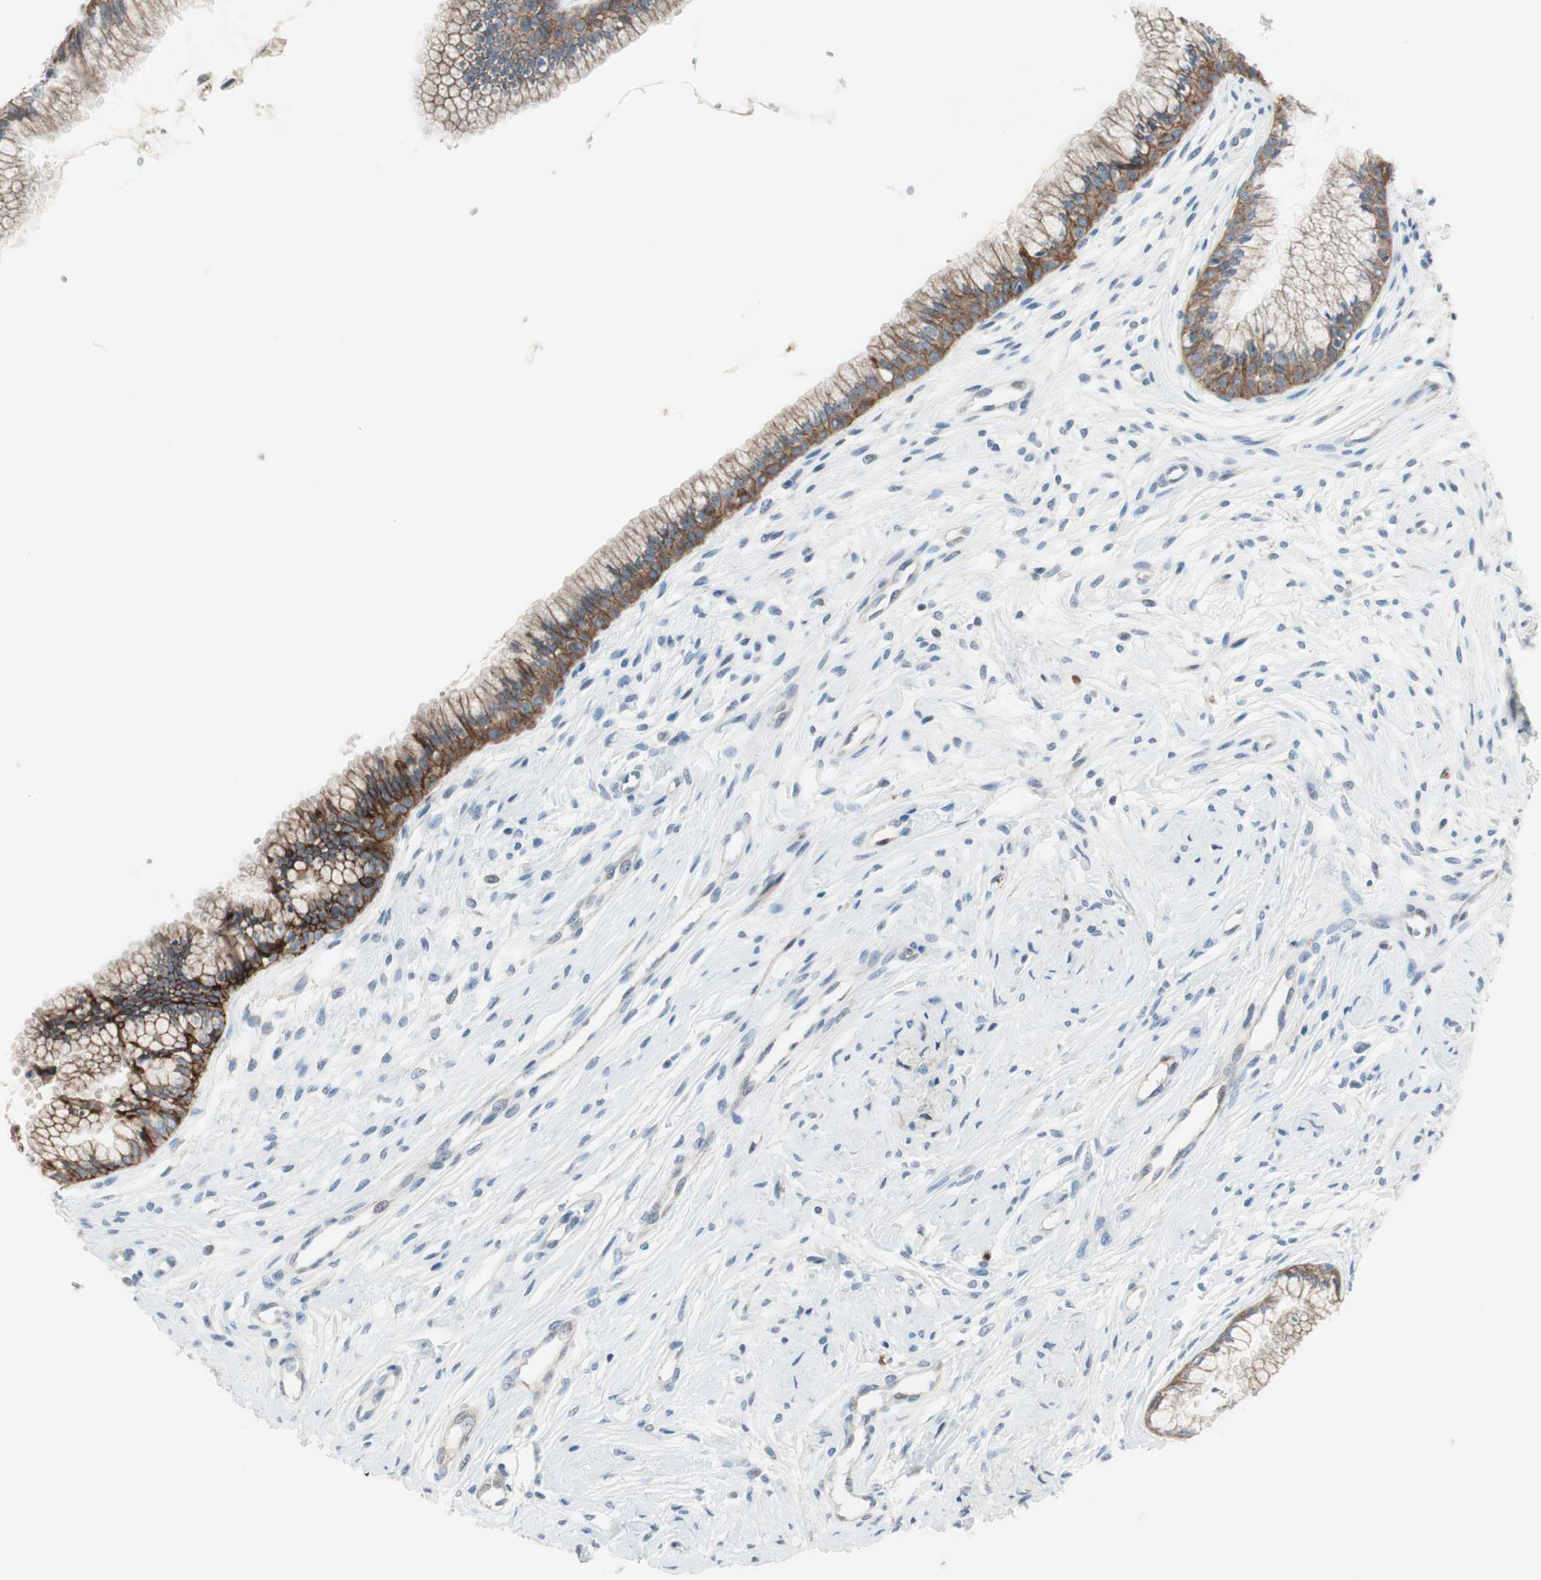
{"staining": {"intensity": "moderate", "quantity": ">75%", "location": "cytoplasmic/membranous"}, "tissue": "cervix", "cell_type": "Glandular cells", "image_type": "normal", "snomed": [{"axis": "morphology", "description": "Normal tissue, NOS"}, {"axis": "topography", "description": "Cervix"}], "caption": "The micrograph exhibits staining of normal cervix, revealing moderate cytoplasmic/membranous protein staining (brown color) within glandular cells. The protein of interest is shown in brown color, while the nuclei are stained blue.", "gene": "ITGB4", "patient": {"sex": "female", "age": 39}}